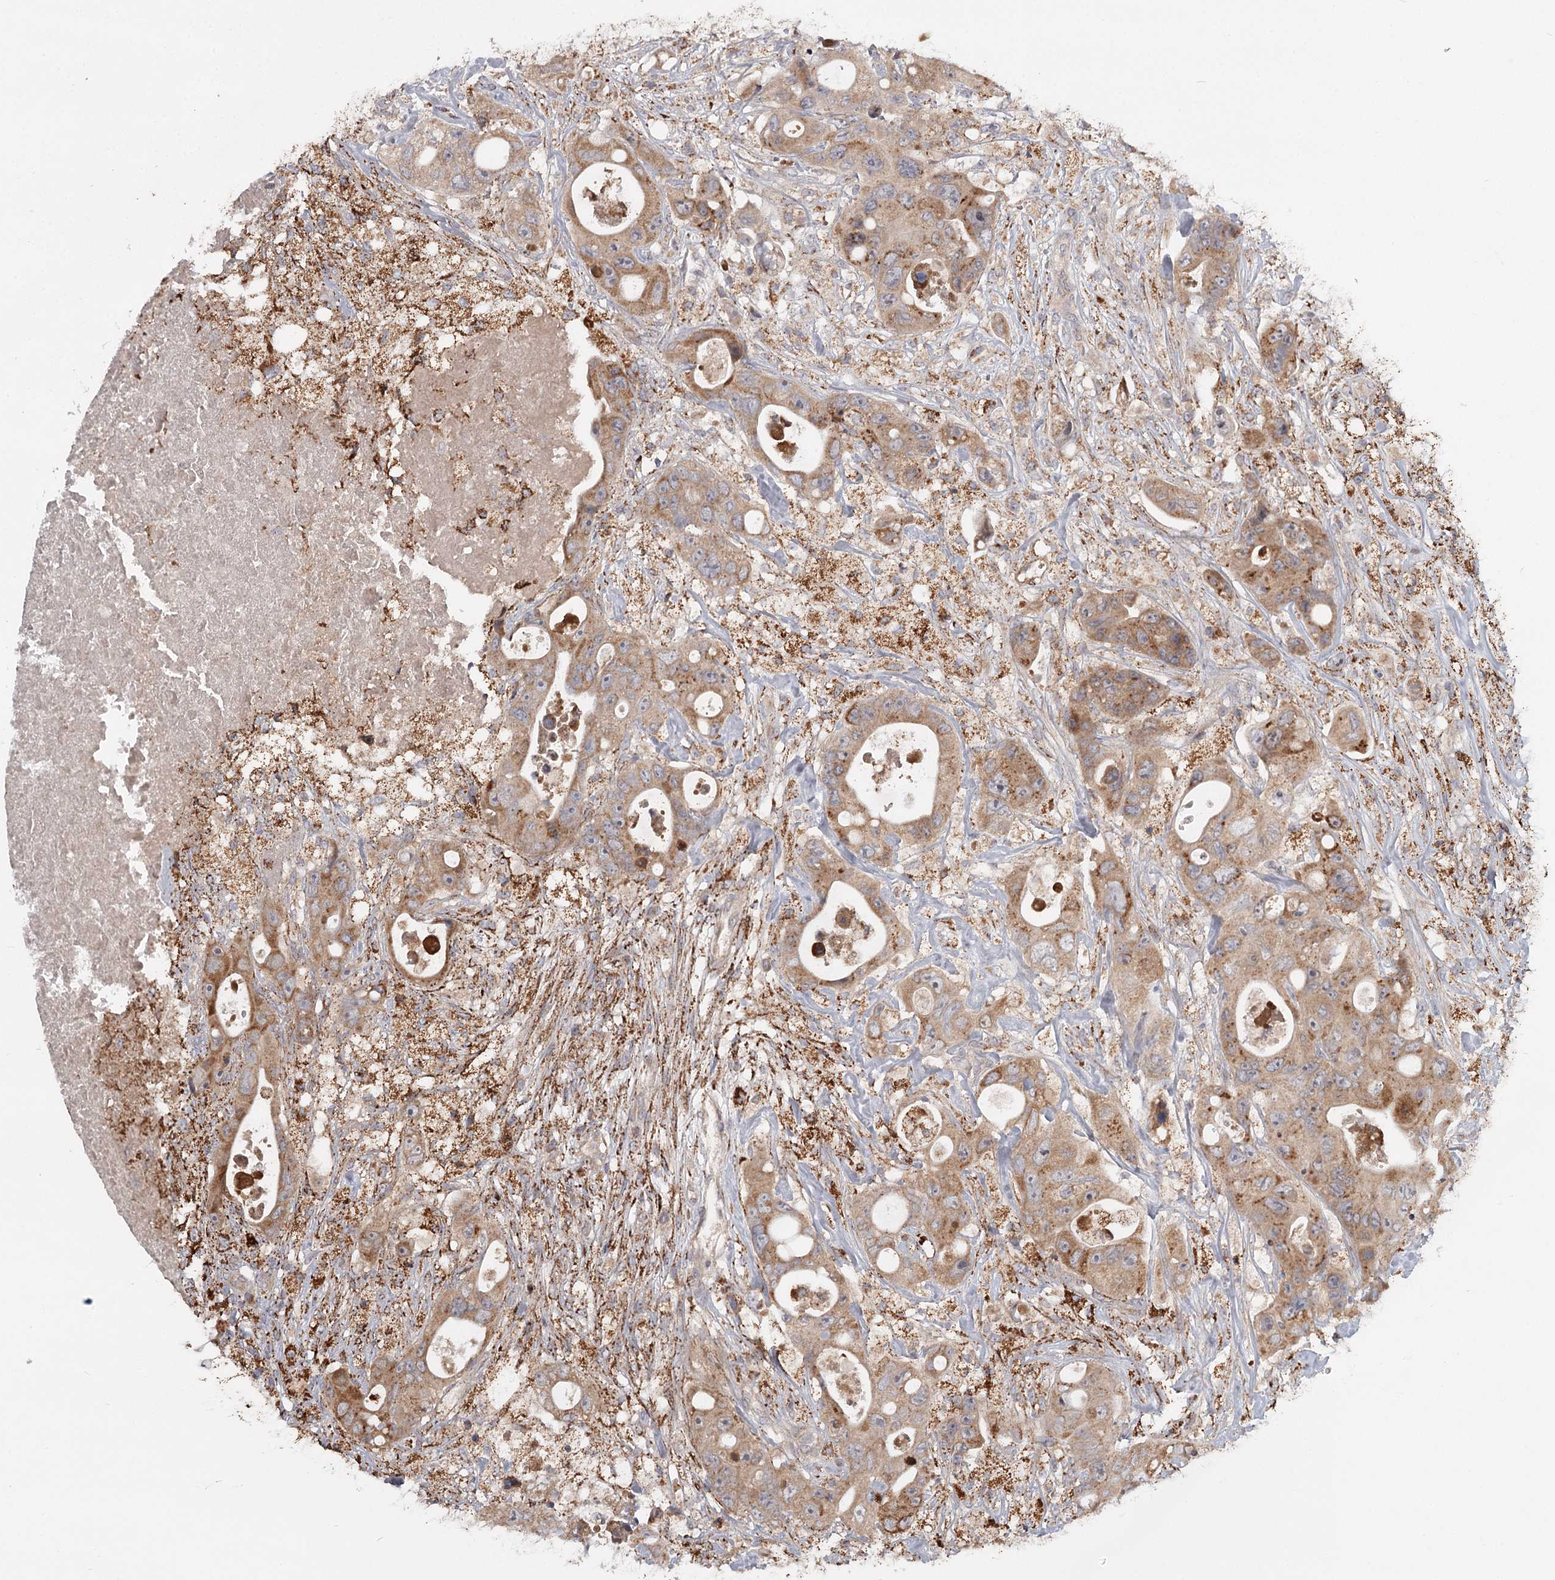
{"staining": {"intensity": "moderate", "quantity": ">75%", "location": "cytoplasmic/membranous"}, "tissue": "colorectal cancer", "cell_type": "Tumor cells", "image_type": "cancer", "snomed": [{"axis": "morphology", "description": "Adenocarcinoma, NOS"}, {"axis": "topography", "description": "Colon"}], "caption": "Immunohistochemistry (IHC) histopathology image of neoplastic tissue: colorectal cancer (adenocarcinoma) stained using immunohistochemistry exhibits medium levels of moderate protein expression localized specifically in the cytoplasmic/membranous of tumor cells, appearing as a cytoplasmic/membranous brown color.", "gene": "CDC123", "patient": {"sex": "female", "age": 46}}